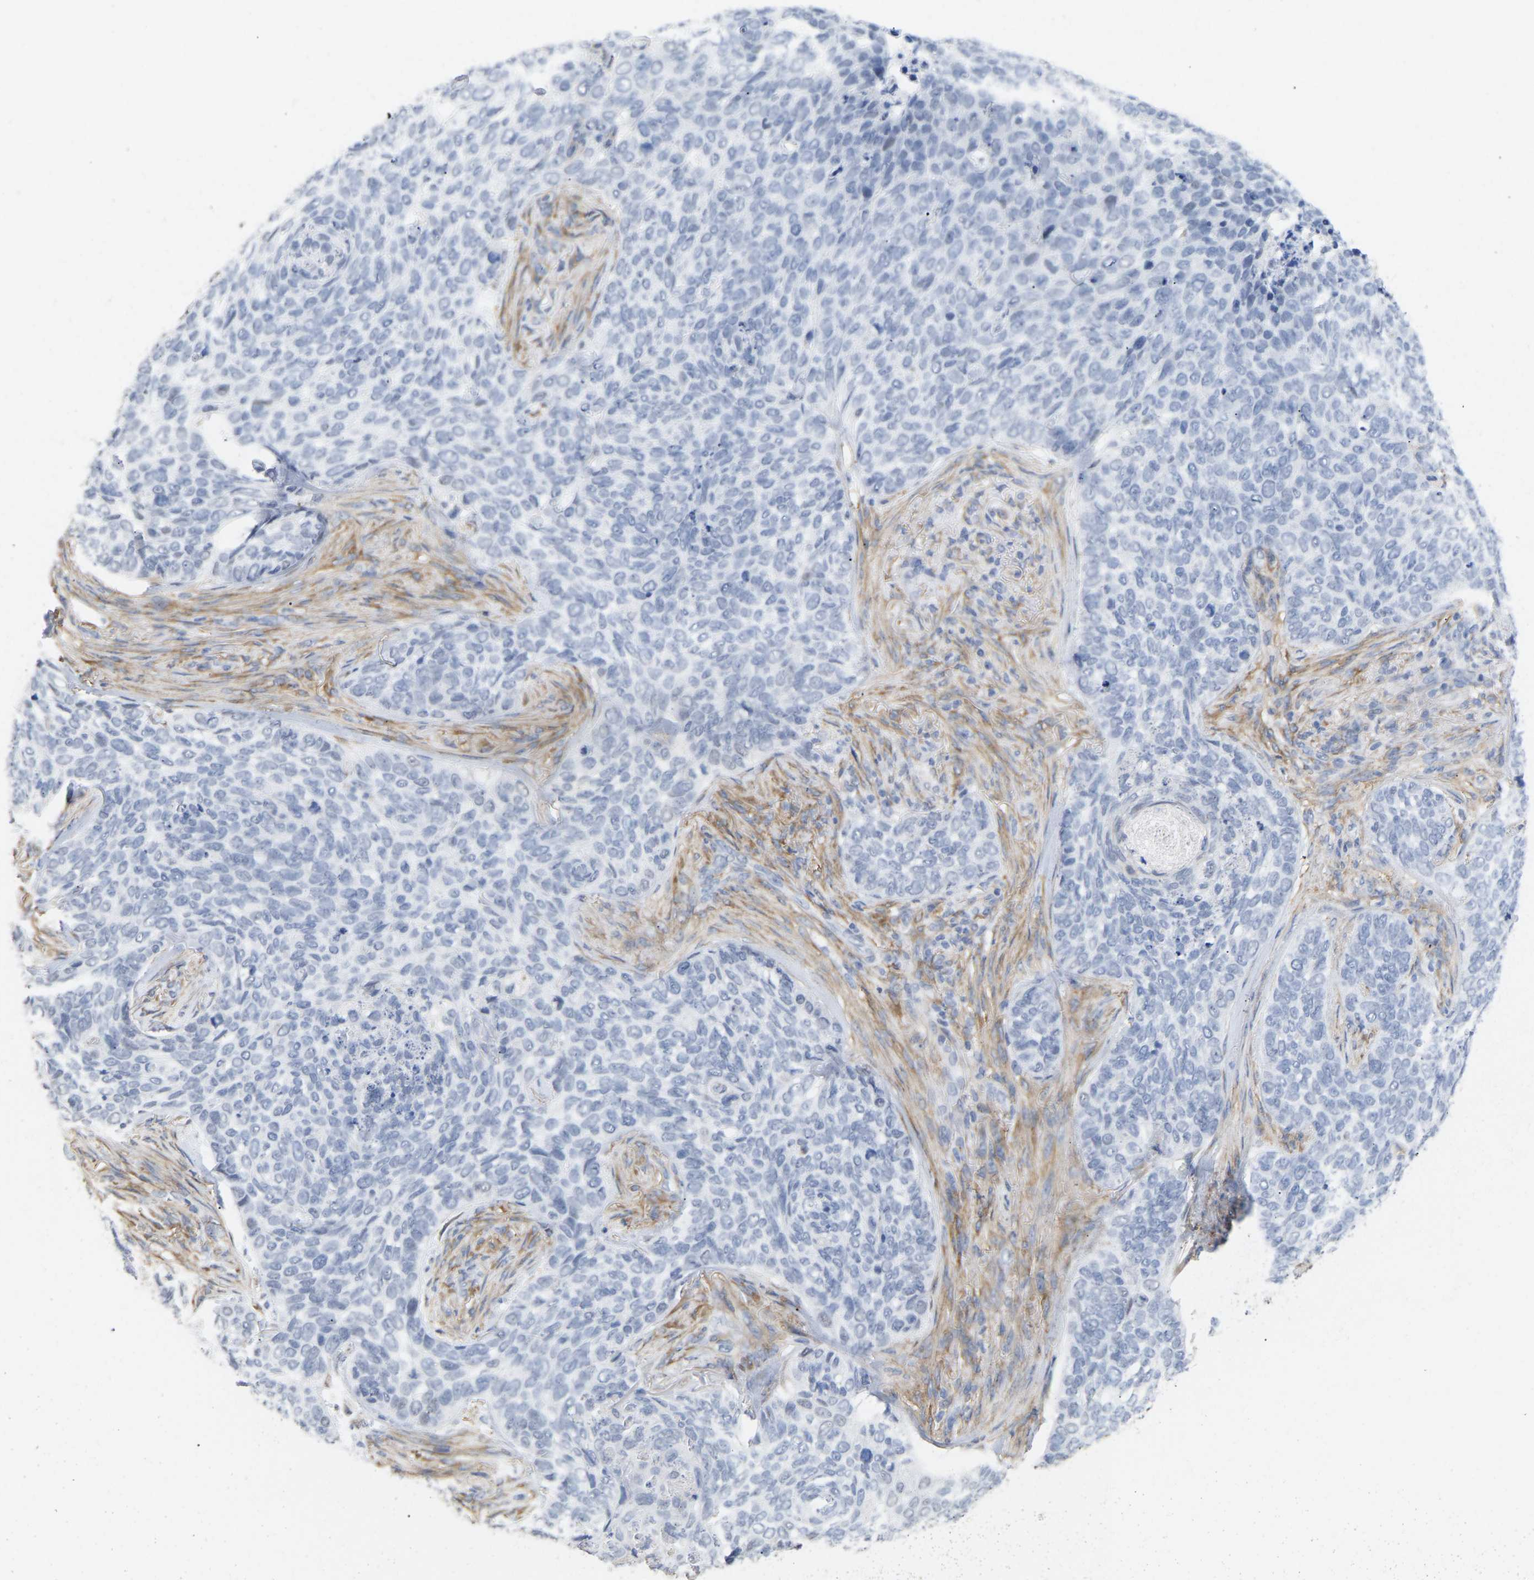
{"staining": {"intensity": "negative", "quantity": "none", "location": "none"}, "tissue": "skin cancer", "cell_type": "Tumor cells", "image_type": "cancer", "snomed": [{"axis": "morphology", "description": "Basal cell carcinoma"}, {"axis": "topography", "description": "Skin"}], "caption": "Immunohistochemical staining of skin basal cell carcinoma demonstrates no significant expression in tumor cells. (Immunohistochemistry, brightfield microscopy, high magnification).", "gene": "AMPH", "patient": {"sex": "female", "age": 64}}